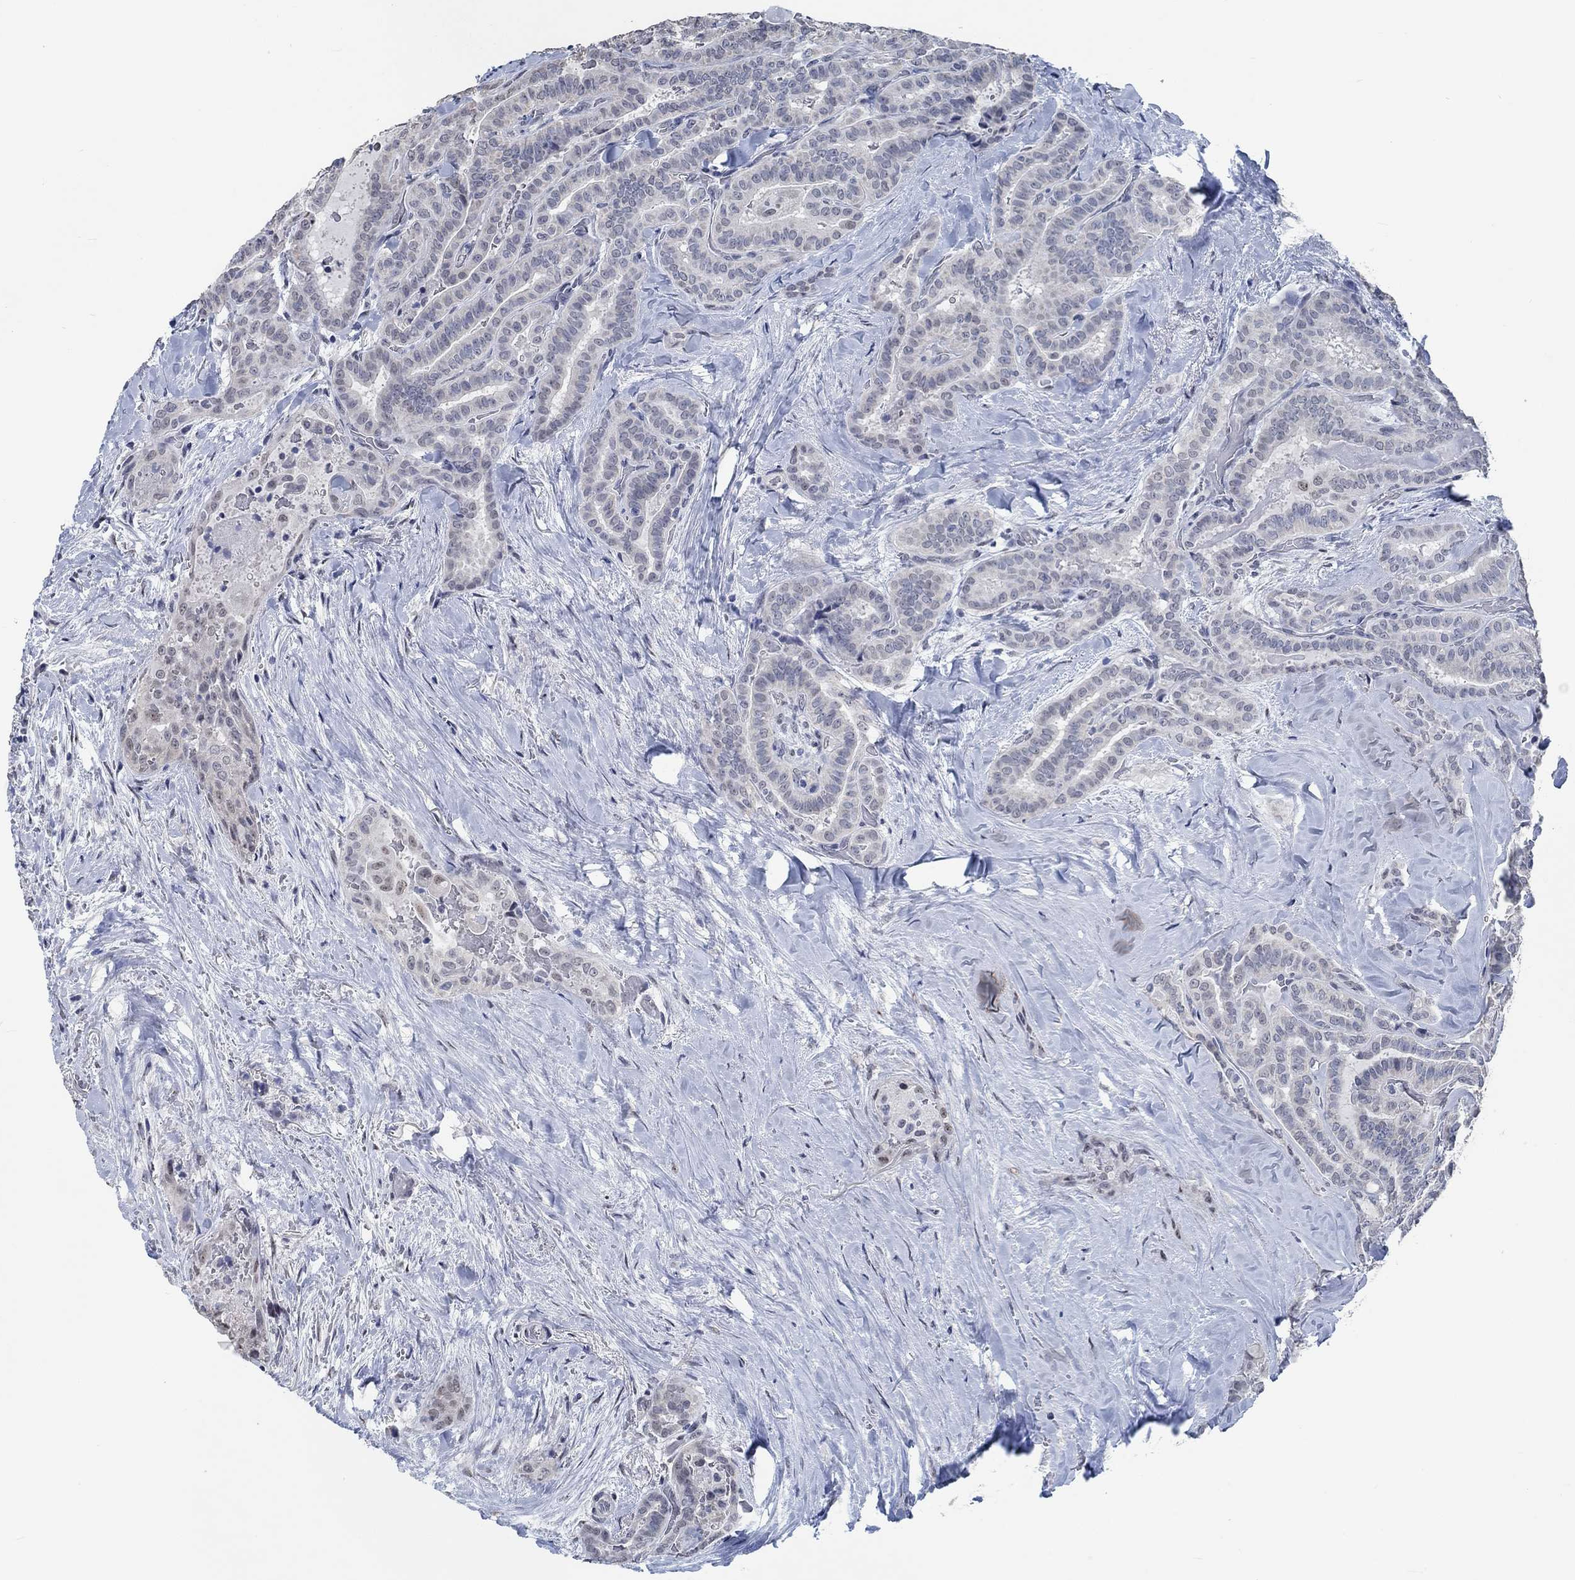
{"staining": {"intensity": "negative", "quantity": "none", "location": "none"}, "tissue": "thyroid cancer", "cell_type": "Tumor cells", "image_type": "cancer", "snomed": [{"axis": "morphology", "description": "Papillary adenocarcinoma, NOS"}, {"axis": "topography", "description": "Thyroid gland"}], "caption": "Immunohistochemistry of human thyroid cancer (papillary adenocarcinoma) demonstrates no positivity in tumor cells.", "gene": "OBSCN", "patient": {"sex": "female", "age": 39}}